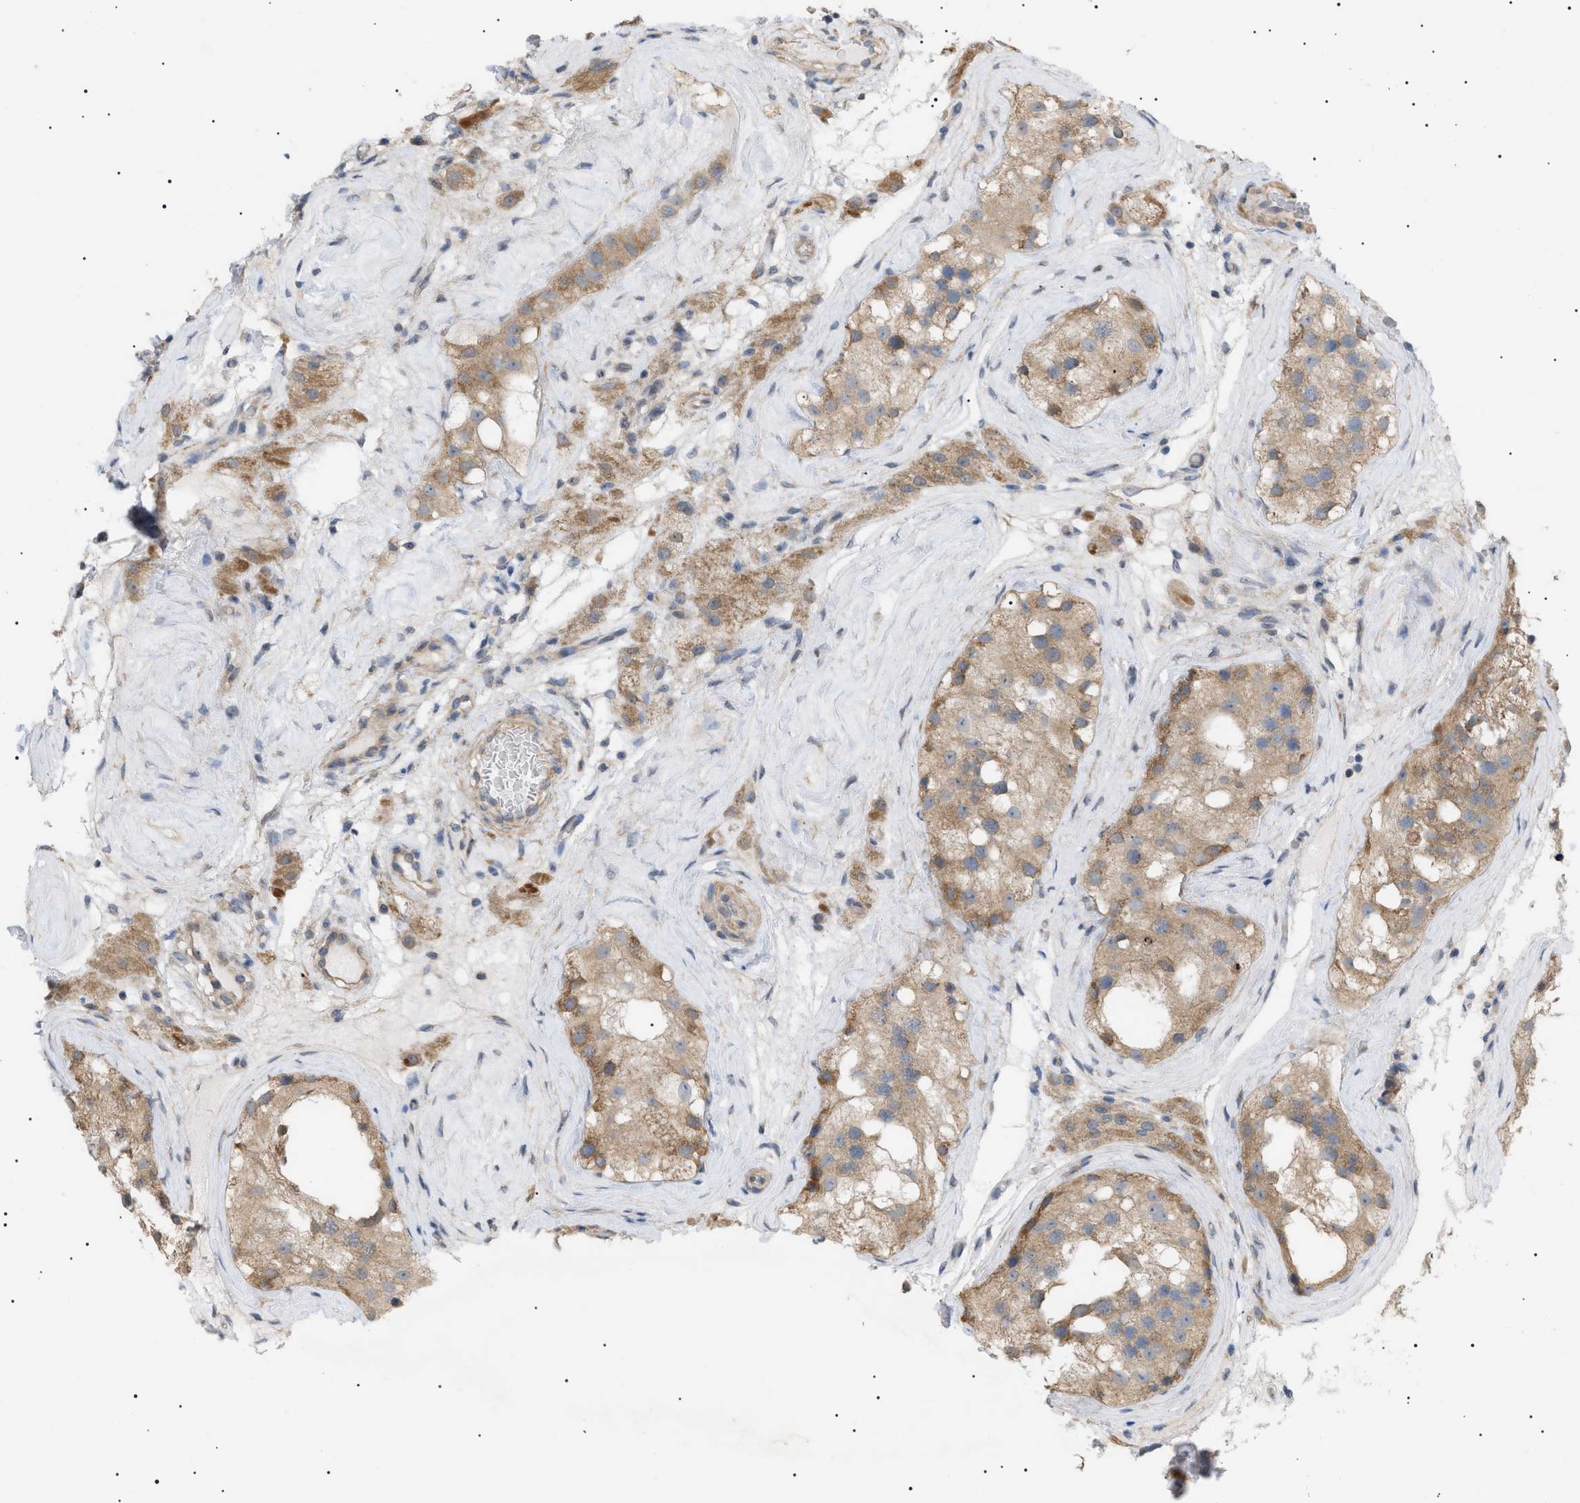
{"staining": {"intensity": "moderate", "quantity": ">75%", "location": "cytoplasmic/membranous"}, "tissue": "testis", "cell_type": "Cells in seminiferous ducts", "image_type": "normal", "snomed": [{"axis": "morphology", "description": "Normal tissue, NOS"}, {"axis": "morphology", "description": "Seminoma, NOS"}, {"axis": "topography", "description": "Testis"}], "caption": "Immunohistochemical staining of unremarkable human testis exhibits >75% levels of moderate cytoplasmic/membranous protein expression in approximately >75% of cells in seminiferous ducts.", "gene": "IRS2", "patient": {"sex": "male", "age": 71}}